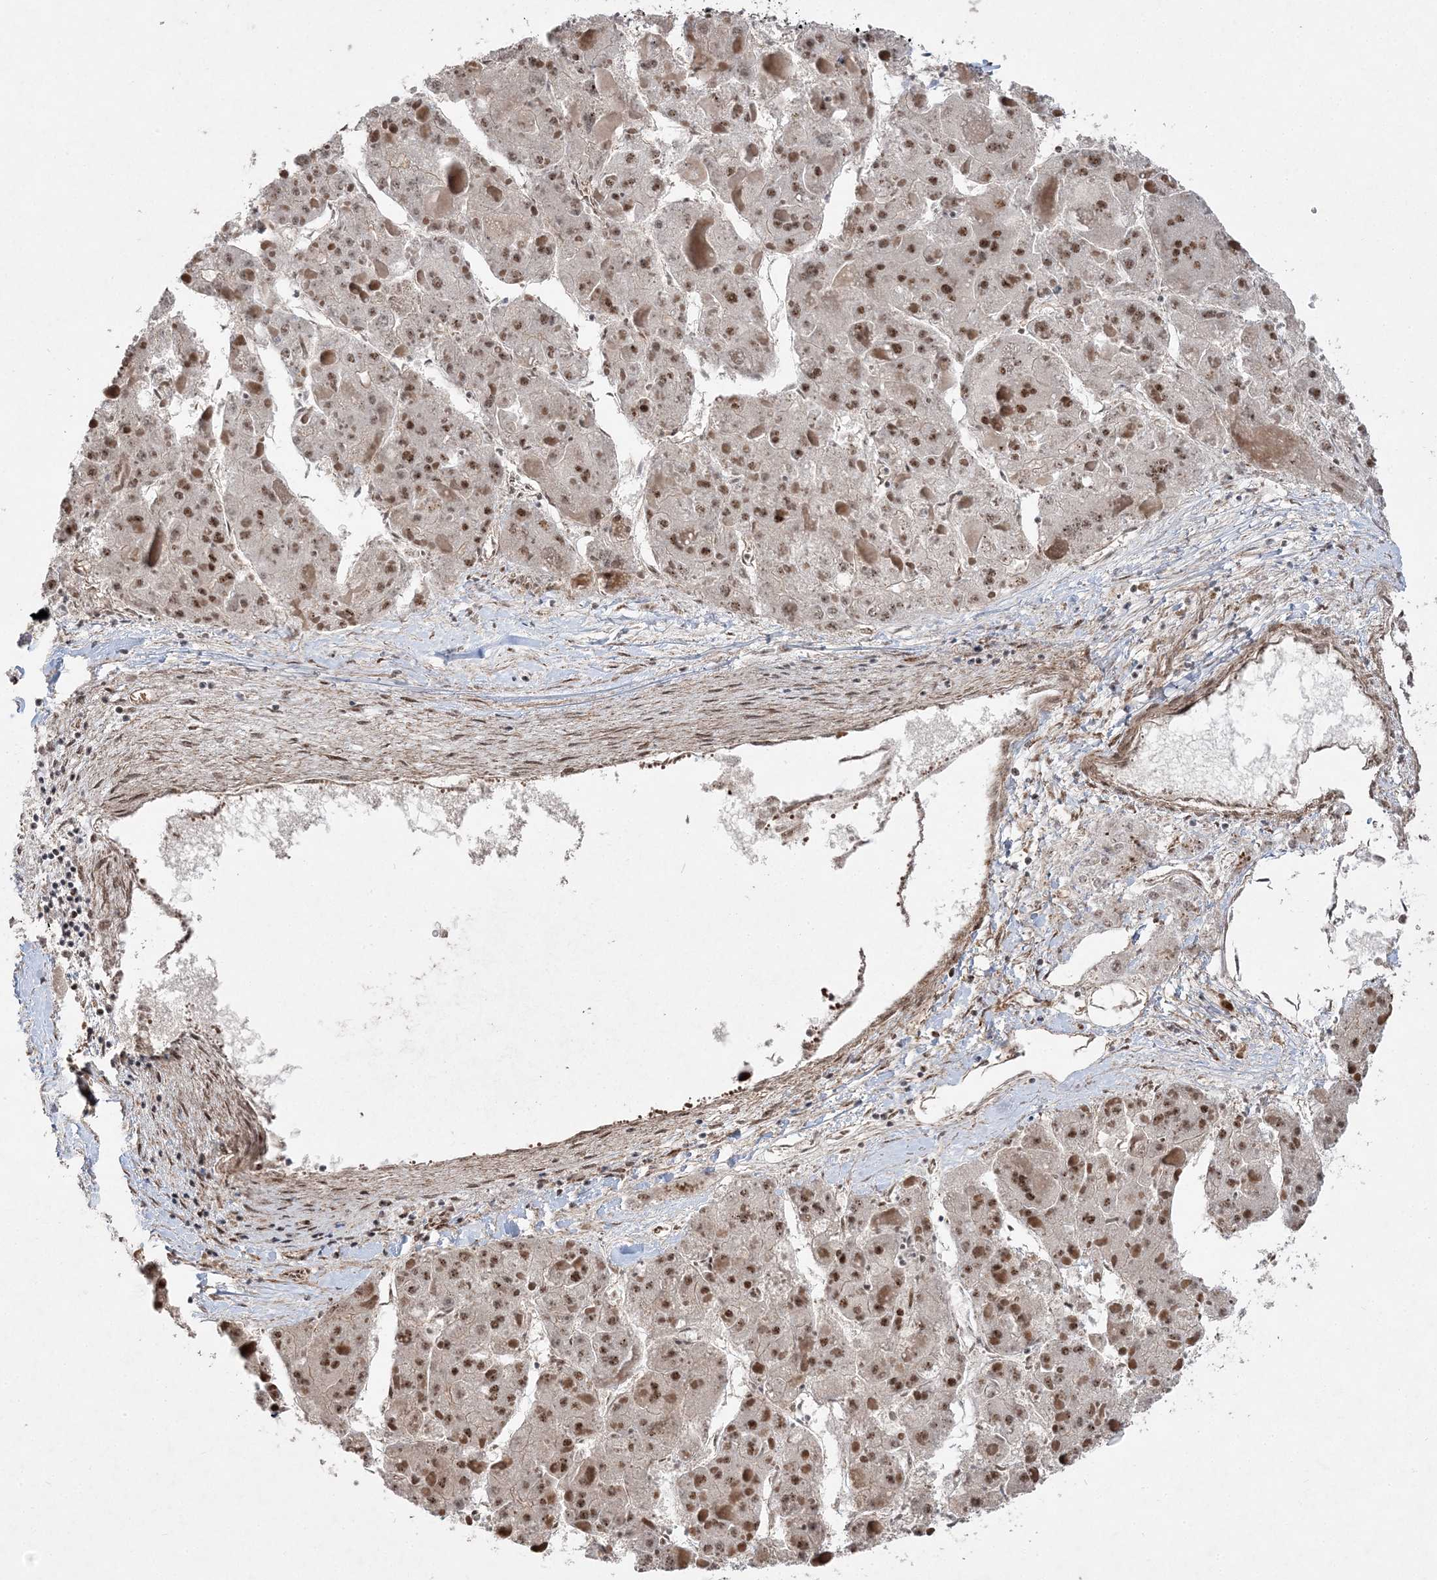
{"staining": {"intensity": "moderate", "quantity": ">75%", "location": "nuclear"}, "tissue": "liver cancer", "cell_type": "Tumor cells", "image_type": "cancer", "snomed": [{"axis": "morphology", "description": "Carcinoma, Hepatocellular, NOS"}, {"axis": "topography", "description": "Liver"}], "caption": "Tumor cells display medium levels of moderate nuclear staining in approximately >75% of cells in liver hepatocellular carcinoma.", "gene": "RBM17", "patient": {"sex": "female", "age": 73}}